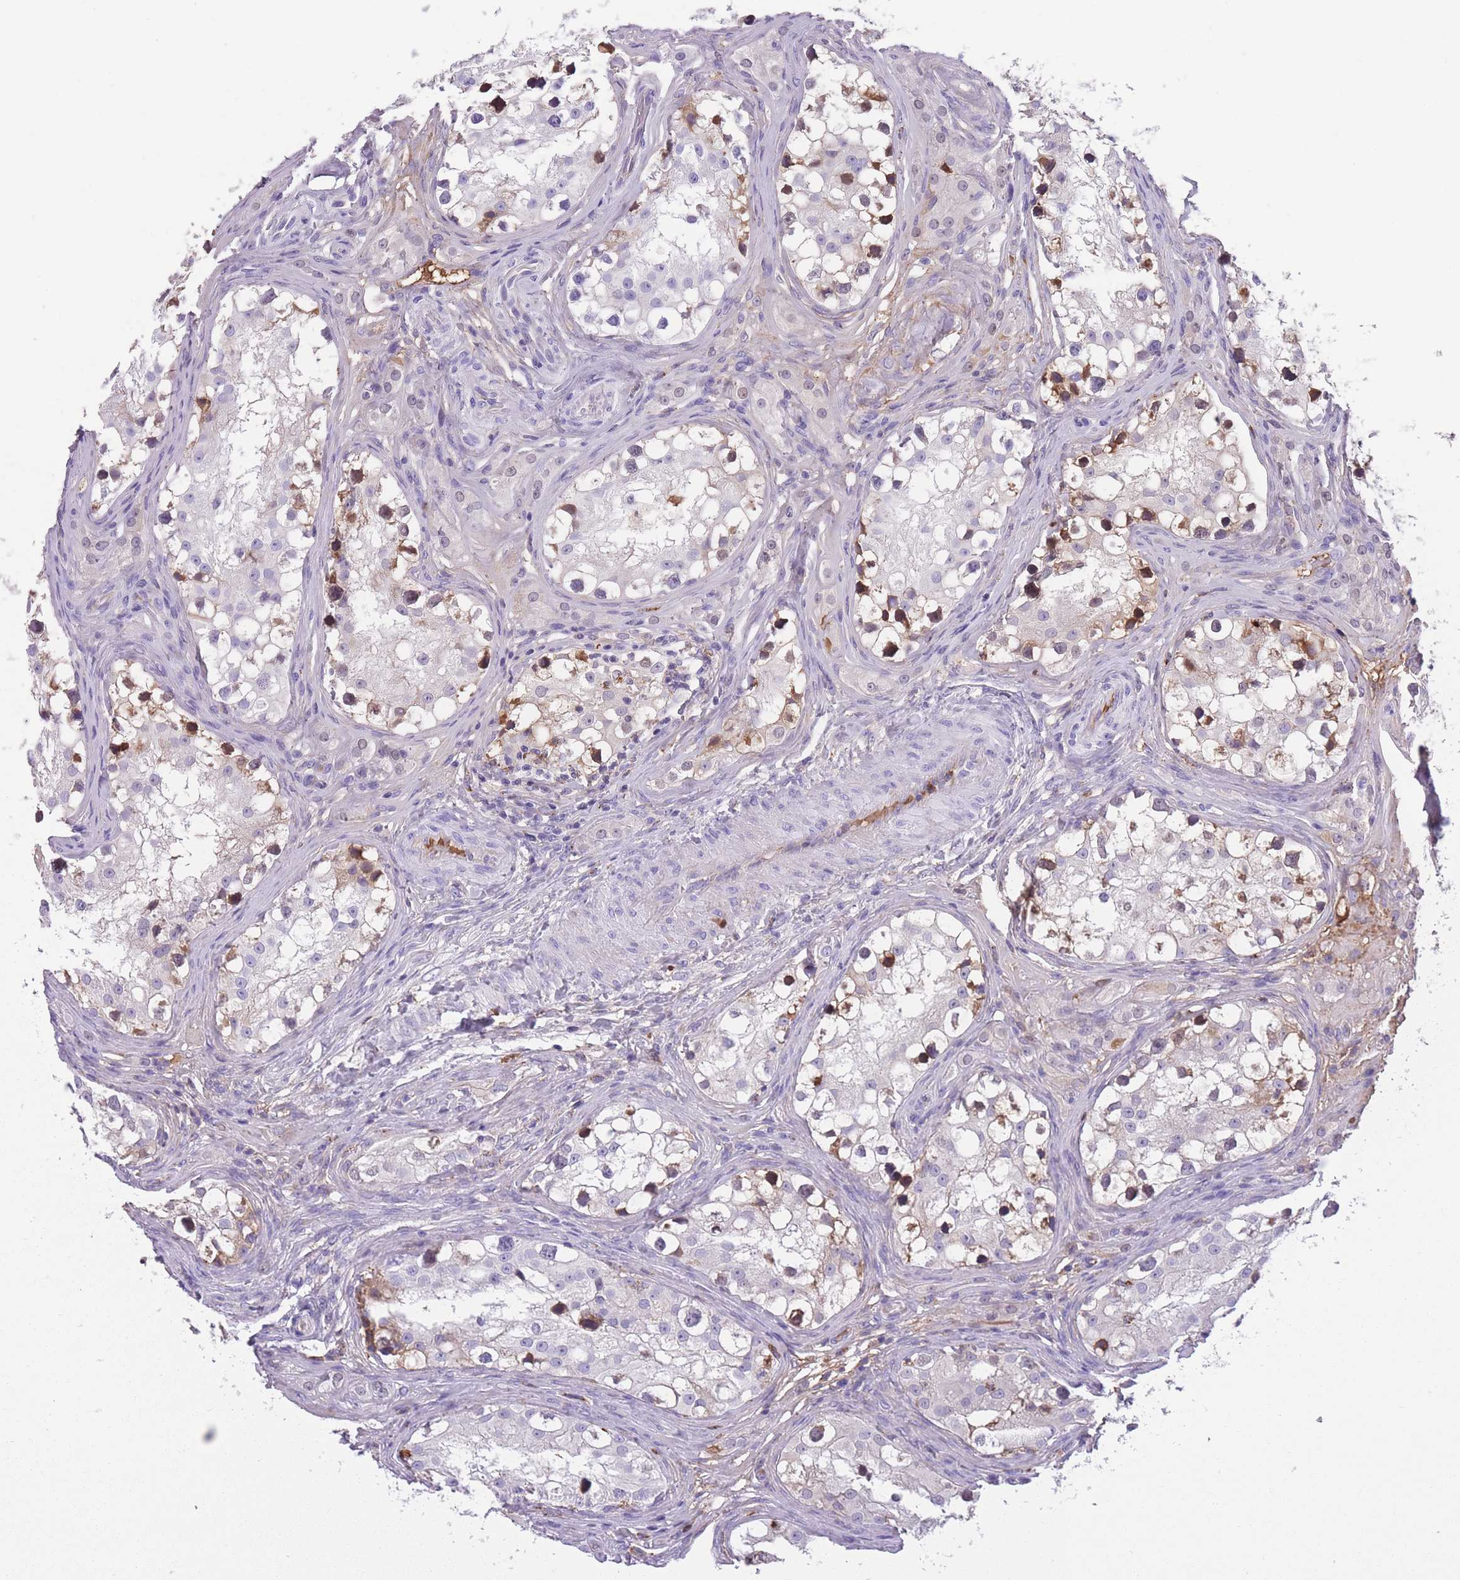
{"staining": {"intensity": "strong", "quantity": "25%-75%", "location": "cytoplasmic/membranous,nuclear"}, "tissue": "testis cancer", "cell_type": "Tumor cells", "image_type": "cancer", "snomed": [{"axis": "morphology", "description": "Carcinoma, Embryonal, NOS"}, {"axis": "topography", "description": "Testis"}], "caption": "The immunohistochemical stain shows strong cytoplasmic/membranous and nuclear staining in tumor cells of testis cancer tissue.", "gene": "GNAT1", "patient": {"sex": "male", "age": 31}}